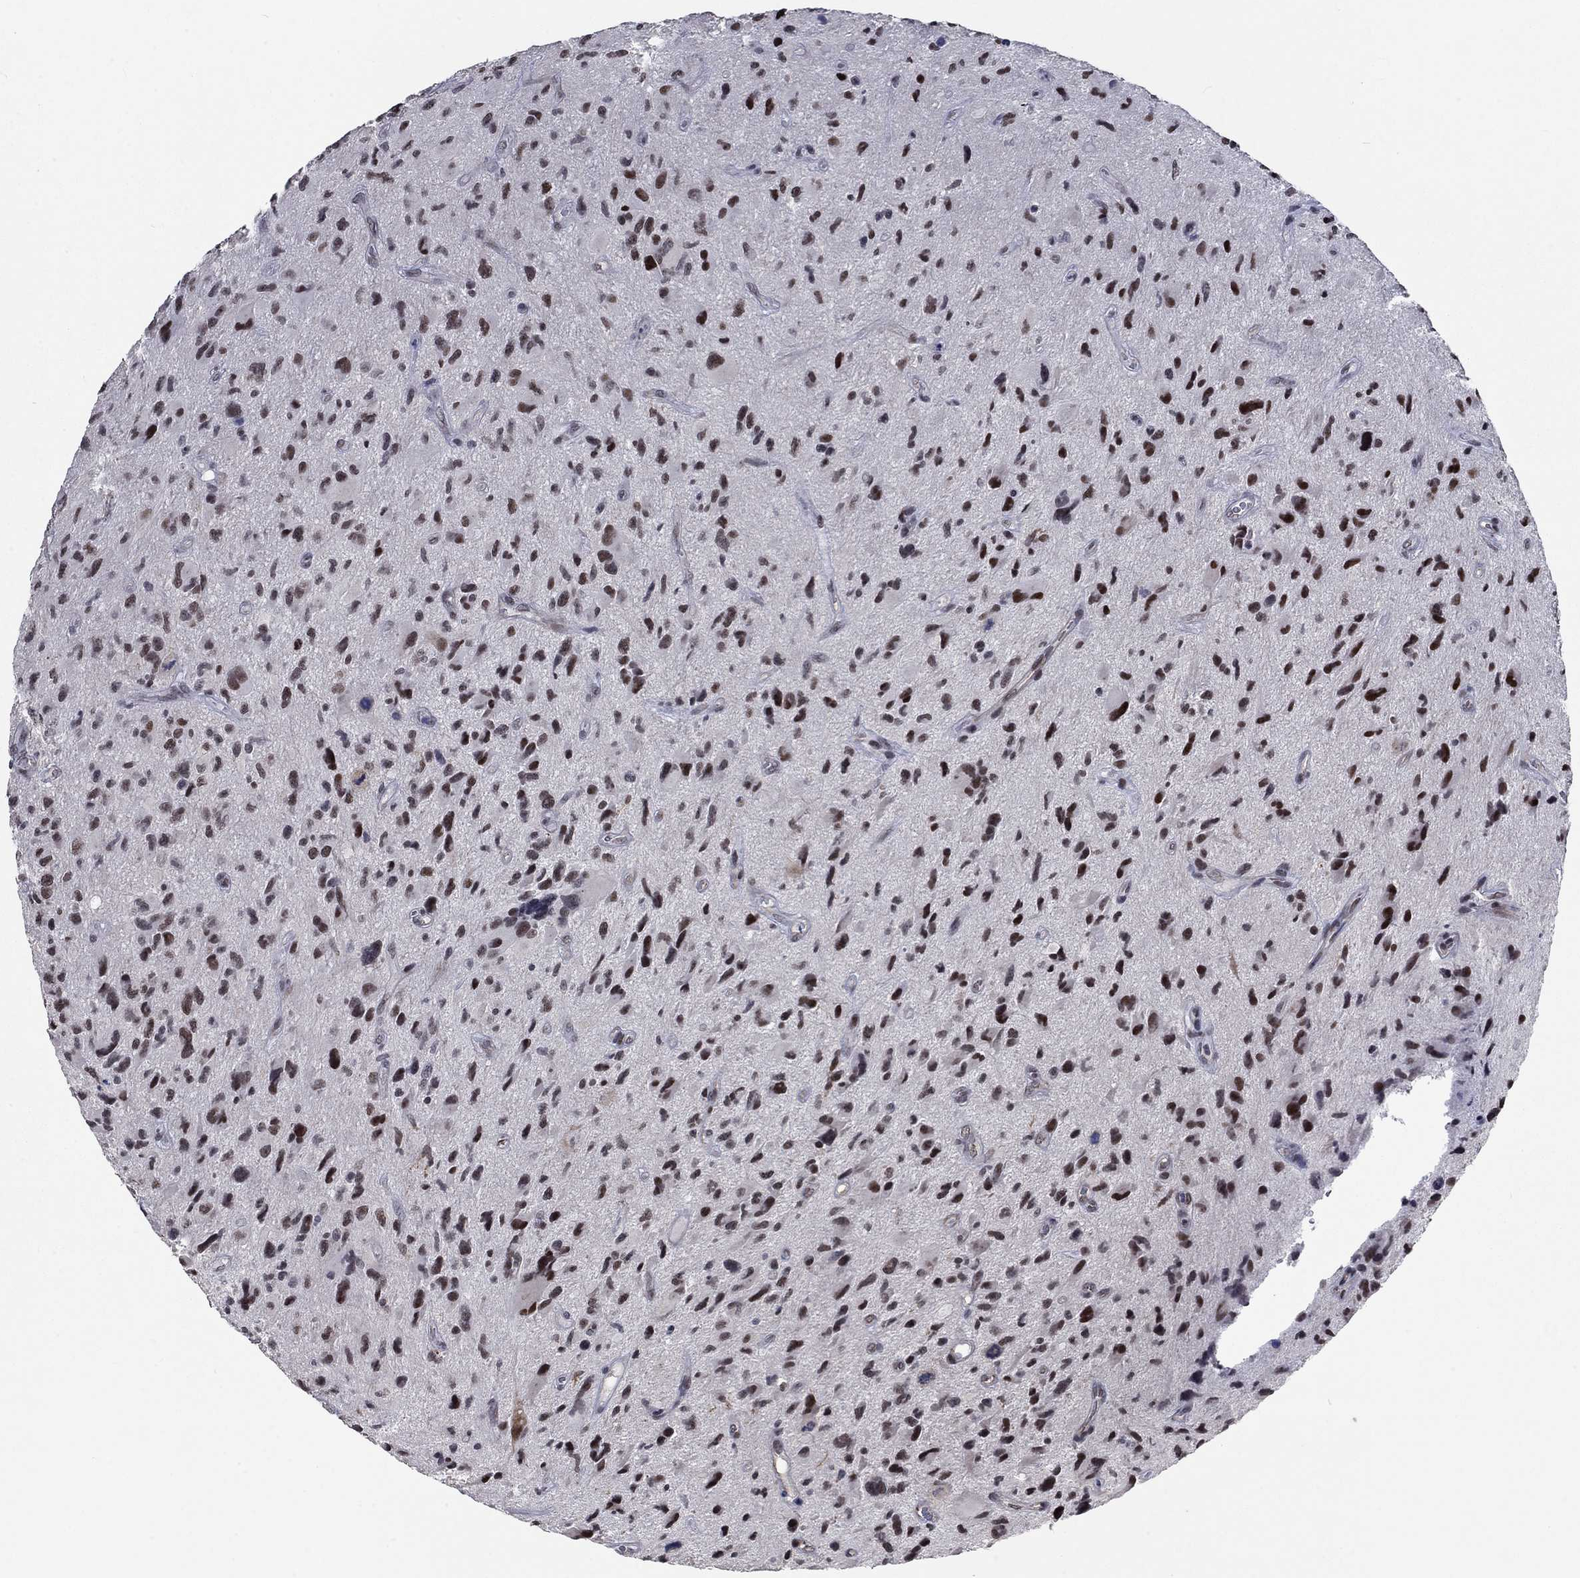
{"staining": {"intensity": "moderate", "quantity": "<25%", "location": "nuclear"}, "tissue": "glioma", "cell_type": "Tumor cells", "image_type": "cancer", "snomed": [{"axis": "morphology", "description": "Glioma, malignant, NOS"}, {"axis": "morphology", "description": "Glioma, malignant, High grade"}, {"axis": "topography", "description": "Brain"}], "caption": "Tumor cells display low levels of moderate nuclear staining in approximately <25% of cells in human high-grade glioma (malignant). (IHC, brightfield microscopy, high magnification).", "gene": "HCFC1", "patient": {"sex": "female", "age": 71}}